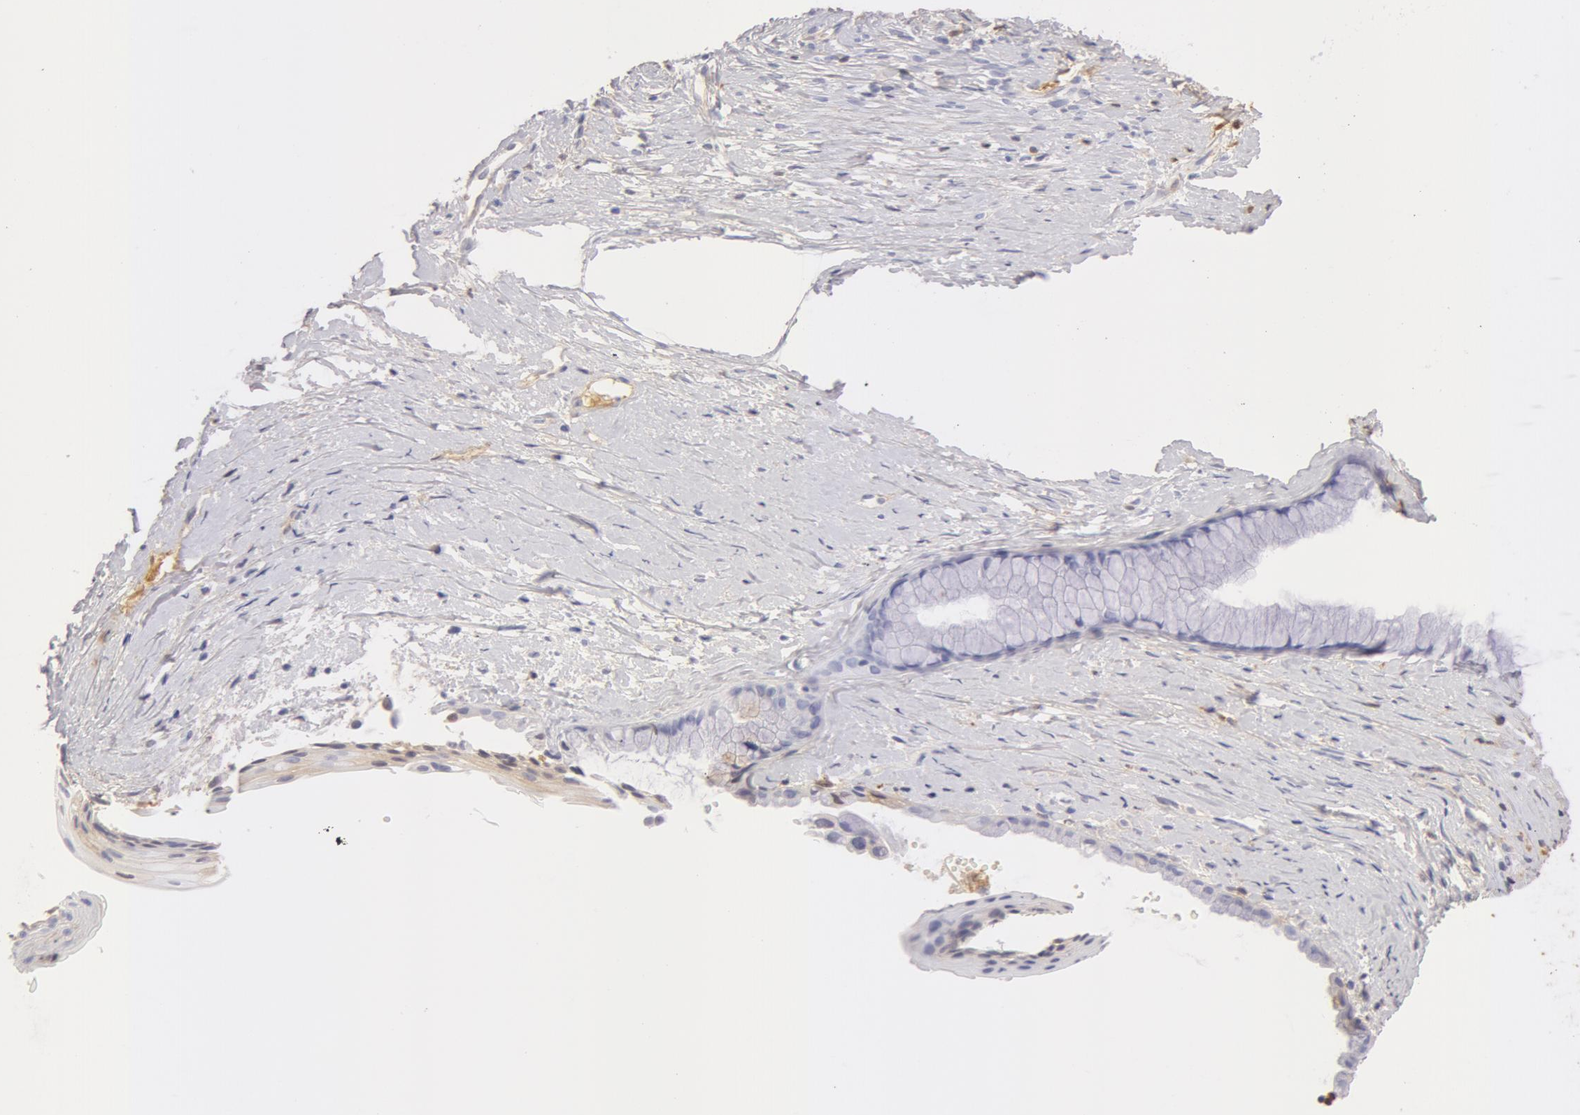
{"staining": {"intensity": "negative", "quantity": "none", "location": "none"}, "tissue": "cervix", "cell_type": "Glandular cells", "image_type": "normal", "snomed": [{"axis": "morphology", "description": "Normal tissue, NOS"}, {"axis": "topography", "description": "Cervix"}], "caption": "Human cervix stained for a protein using immunohistochemistry (IHC) reveals no expression in glandular cells.", "gene": "AHSG", "patient": {"sex": "female", "age": 82}}